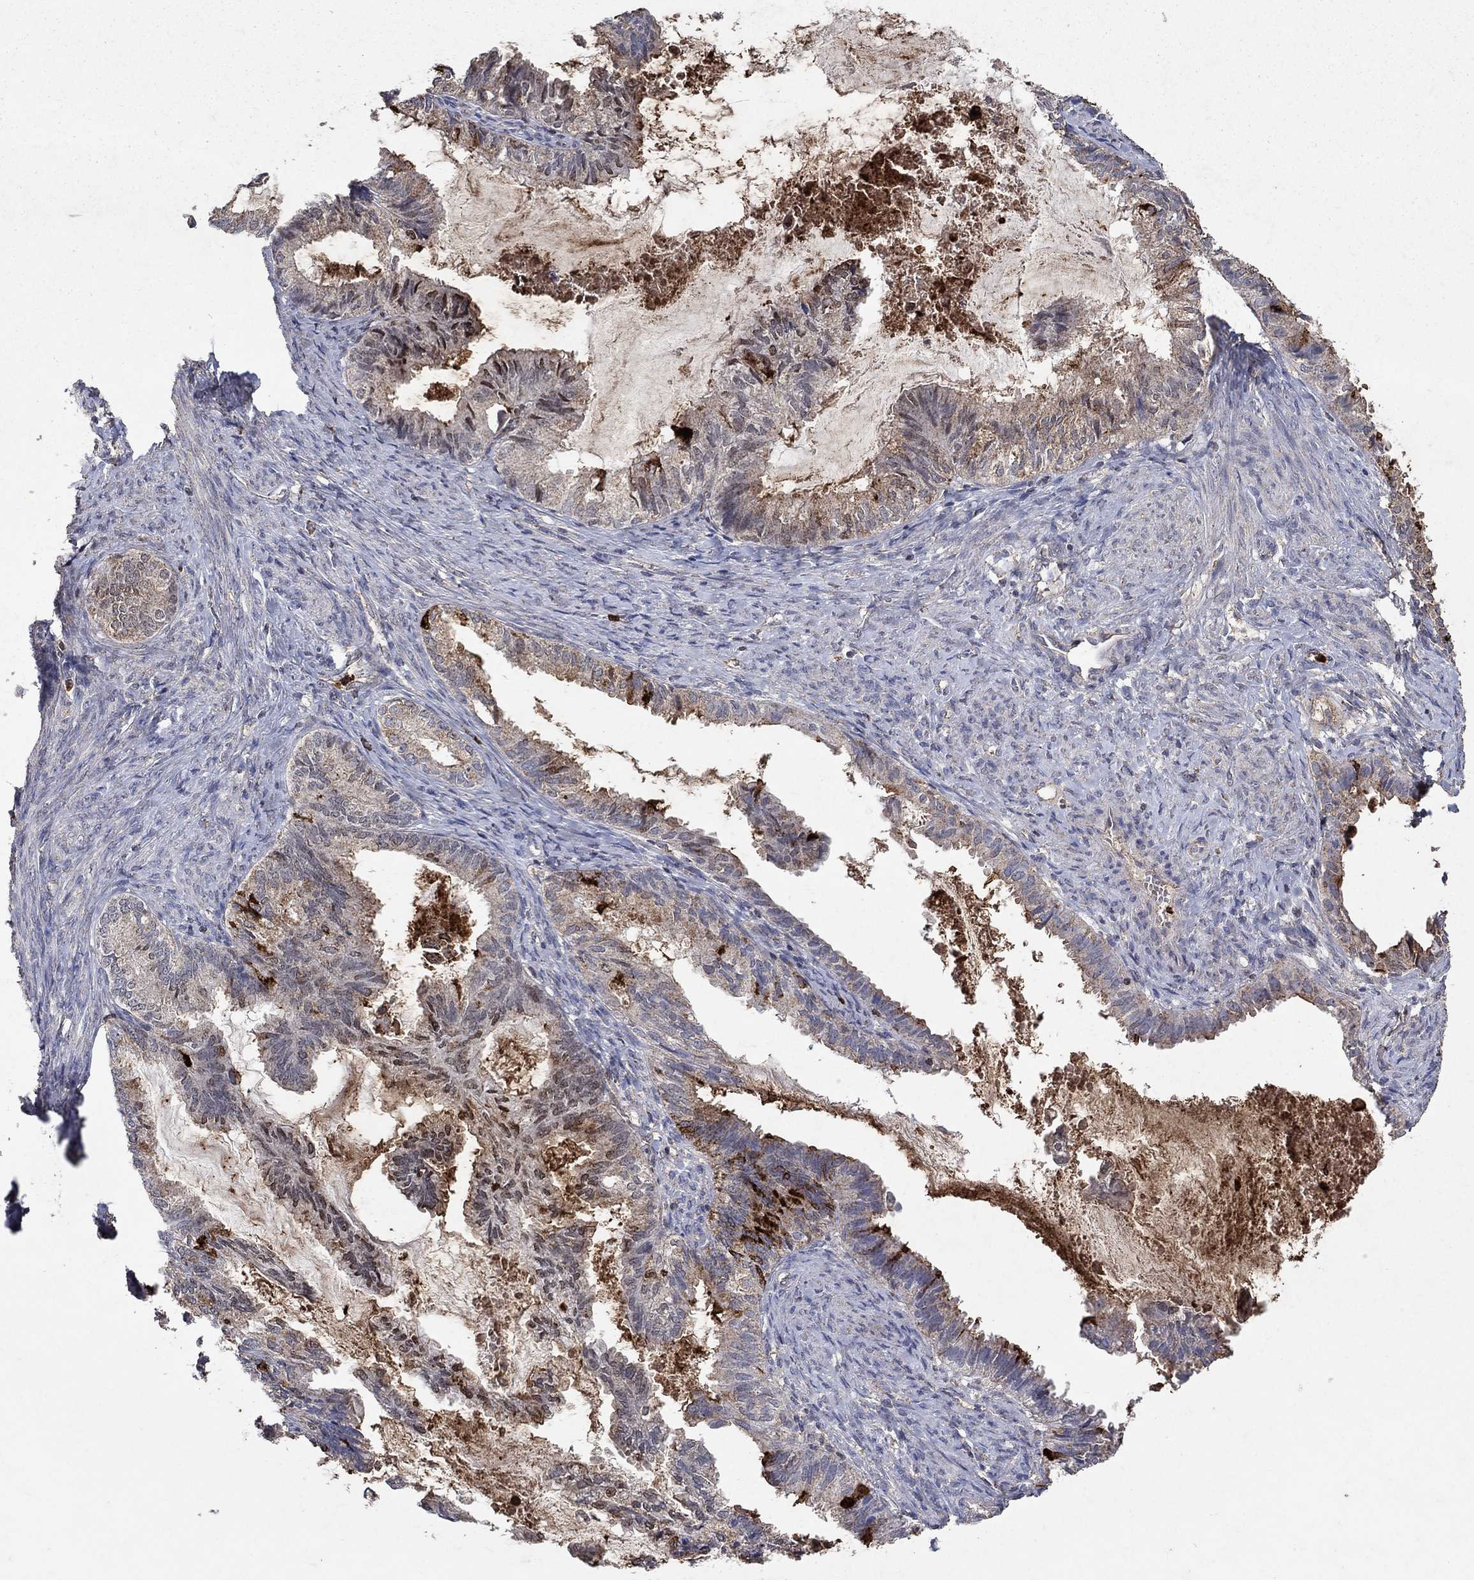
{"staining": {"intensity": "moderate", "quantity": "<25%", "location": "nuclear"}, "tissue": "endometrial cancer", "cell_type": "Tumor cells", "image_type": "cancer", "snomed": [{"axis": "morphology", "description": "Adenocarcinoma, NOS"}, {"axis": "topography", "description": "Endometrium"}], "caption": "A micrograph of human endometrial cancer (adenocarcinoma) stained for a protein reveals moderate nuclear brown staining in tumor cells. The staining was performed using DAB, with brown indicating positive protein expression. Nuclei are stained blue with hematoxylin.", "gene": "CD24", "patient": {"sex": "female", "age": 86}}